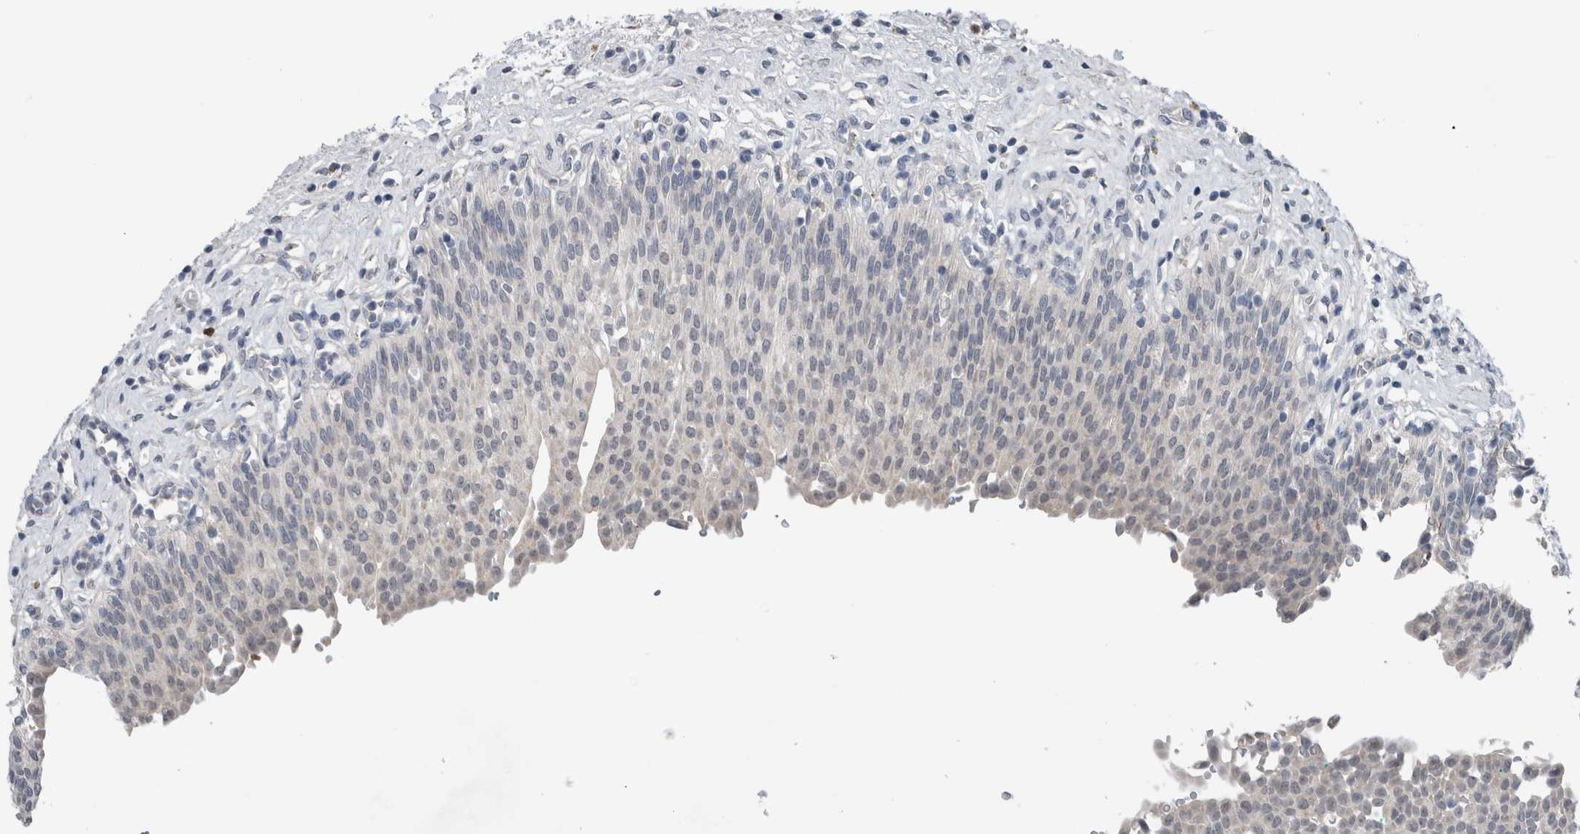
{"staining": {"intensity": "negative", "quantity": "none", "location": "none"}, "tissue": "urinary bladder", "cell_type": "Urothelial cells", "image_type": "normal", "snomed": [{"axis": "morphology", "description": "Urothelial carcinoma, High grade"}, {"axis": "topography", "description": "Urinary bladder"}], "caption": "Immunohistochemistry micrograph of unremarkable urinary bladder: human urinary bladder stained with DAB (3,3'-diaminobenzidine) reveals no significant protein expression in urothelial cells.", "gene": "CRNN", "patient": {"sex": "male", "age": 46}}